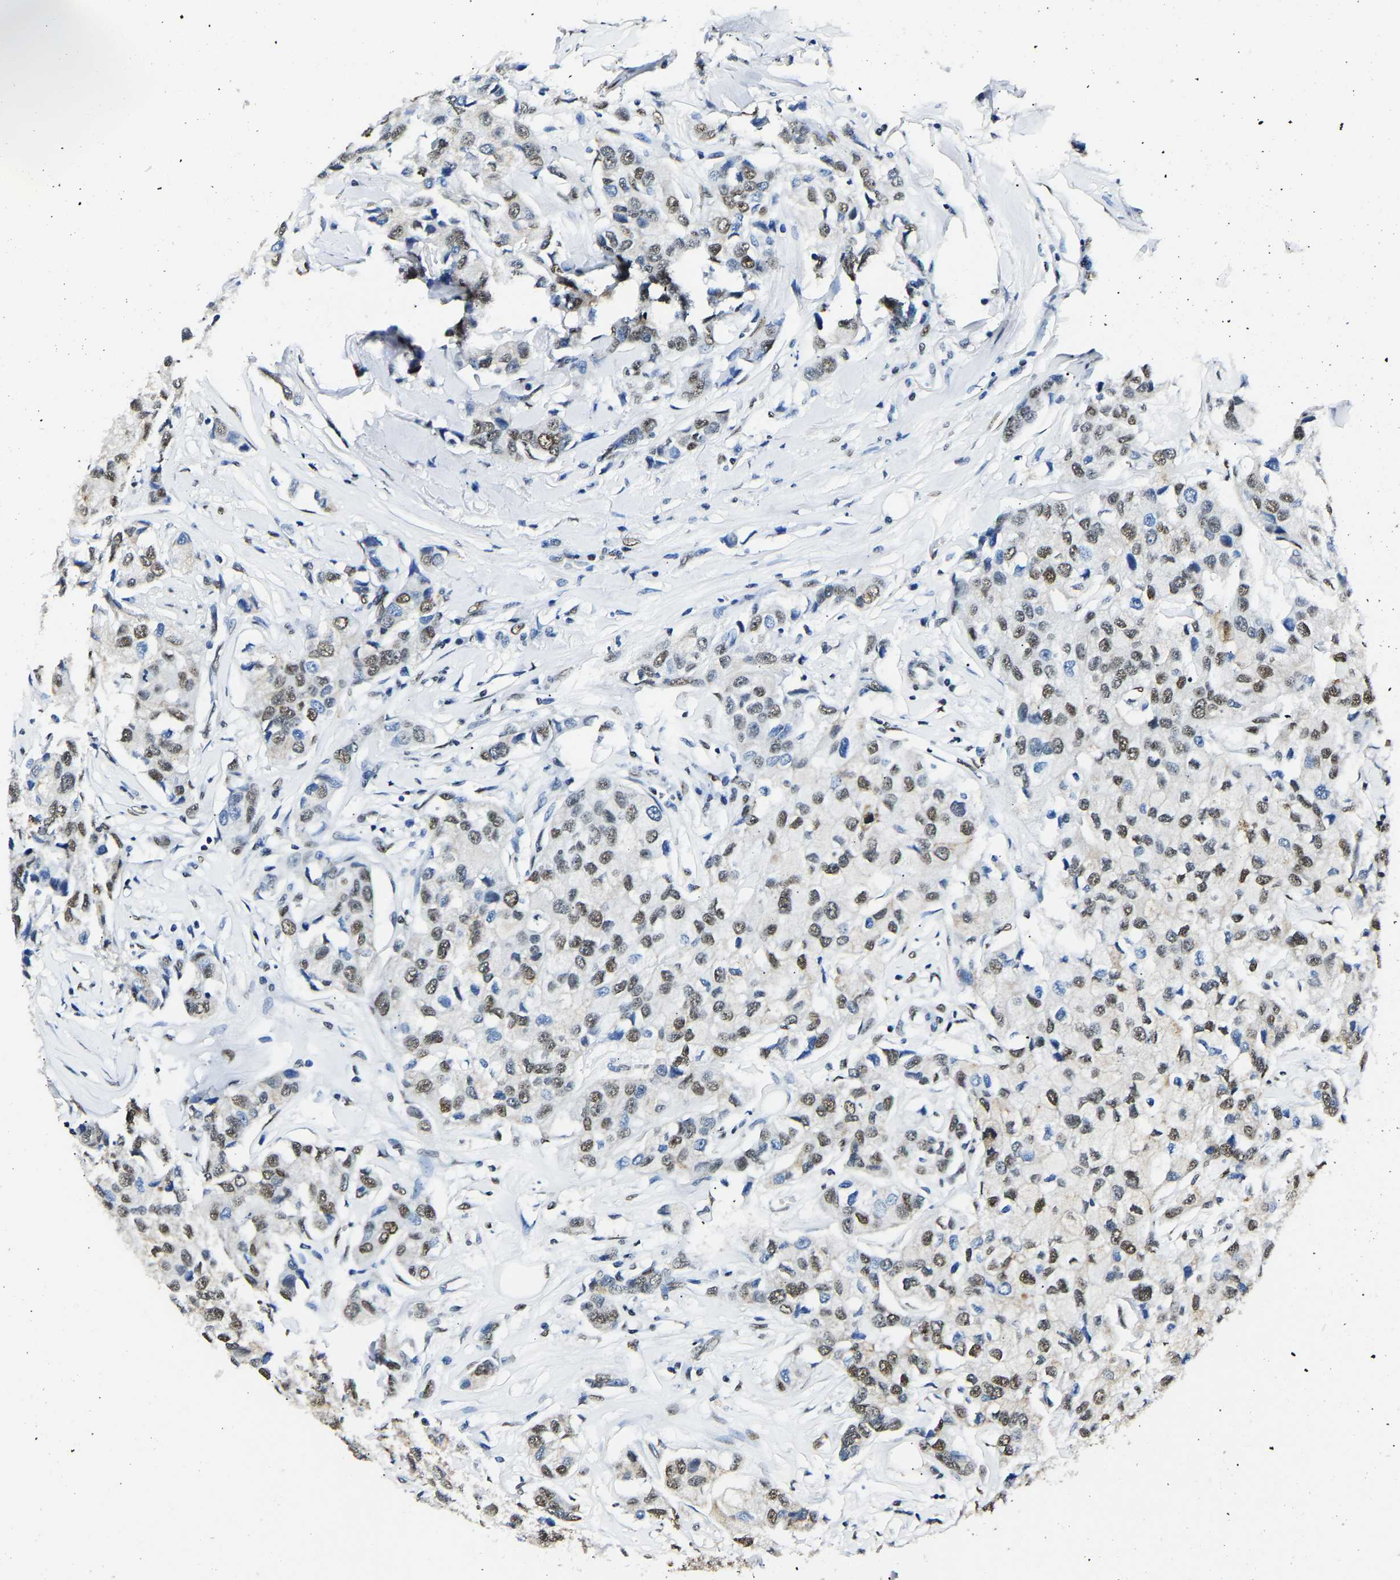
{"staining": {"intensity": "moderate", "quantity": ">75%", "location": "nuclear"}, "tissue": "breast cancer", "cell_type": "Tumor cells", "image_type": "cancer", "snomed": [{"axis": "morphology", "description": "Duct carcinoma"}, {"axis": "topography", "description": "Breast"}], "caption": "Immunohistochemistry staining of breast infiltrating ductal carcinoma, which displays medium levels of moderate nuclear expression in approximately >75% of tumor cells indicating moderate nuclear protein expression. The staining was performed using DAB (brown) for protein detection and nuclei were counterstained in hematoxylin (blue).", "gene": "SAFB", "patient": {"sex": "female", "age": 80}}